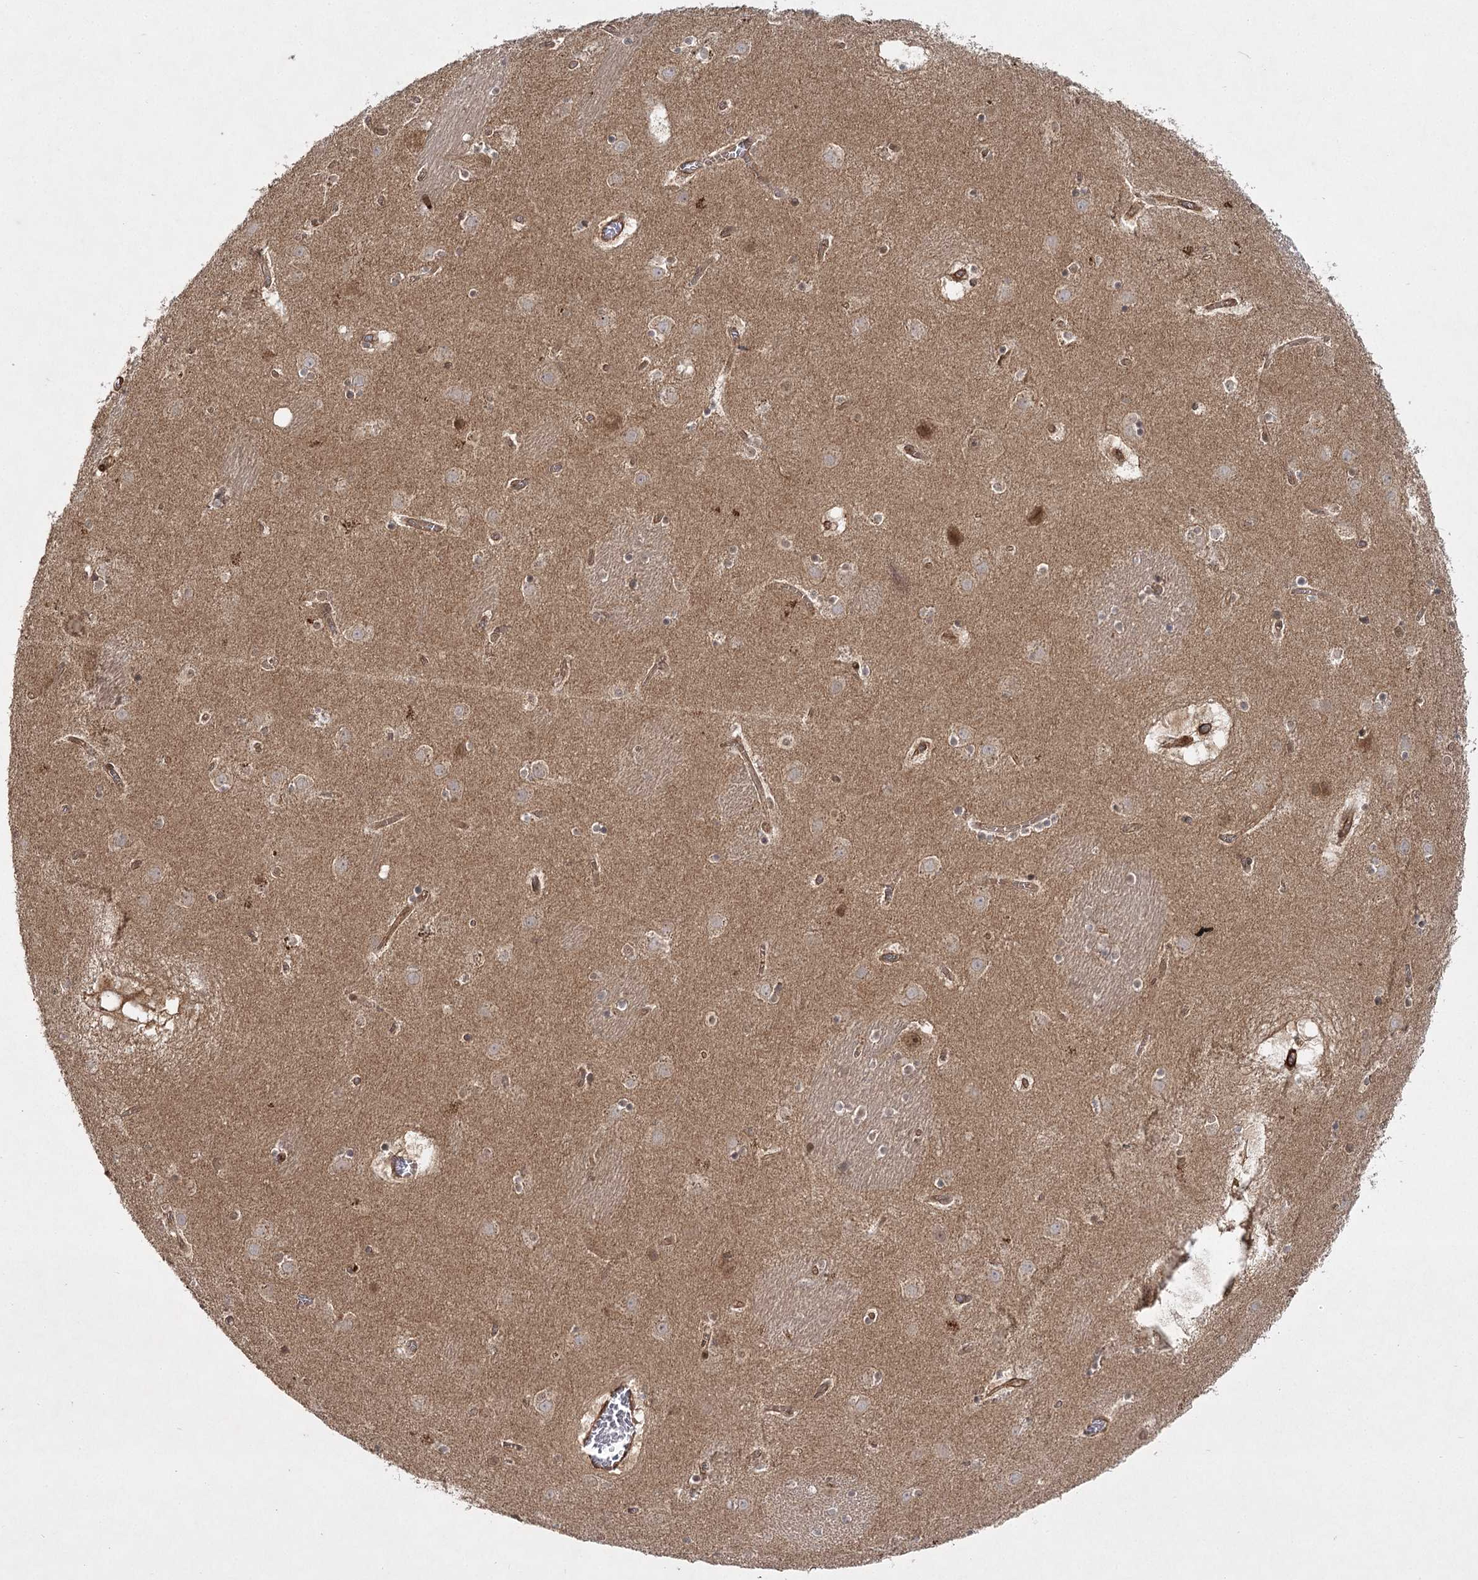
{"staining": {"intensity": "moderate", "quantity": "<25%", "location": "cytoplasmic/membranous"}, "tissue": "caudate", "cell_type": "Glial cells", "image_type": "normal", "snomed": [{"axis": "morphology", "description": "Normal tissue, NOS"}, {"axis": "topography", "description": "Lateral ventricle wall"}], "caption": "Immunohistochemistry (IHC) staining of unremarkable caudate, which demonstrates low levels of moderate cytoplasmic/membranous expression in approximately <25% of glial cells indicating moderate cytoplasmic/membranous protein positivity. The staining was performed using DAB (brown) for protein detection and nuclei were counterstained in hematoxylin (blue).", "gene": "MDFIC", "patient": {"sex": "male", "age": 70}}